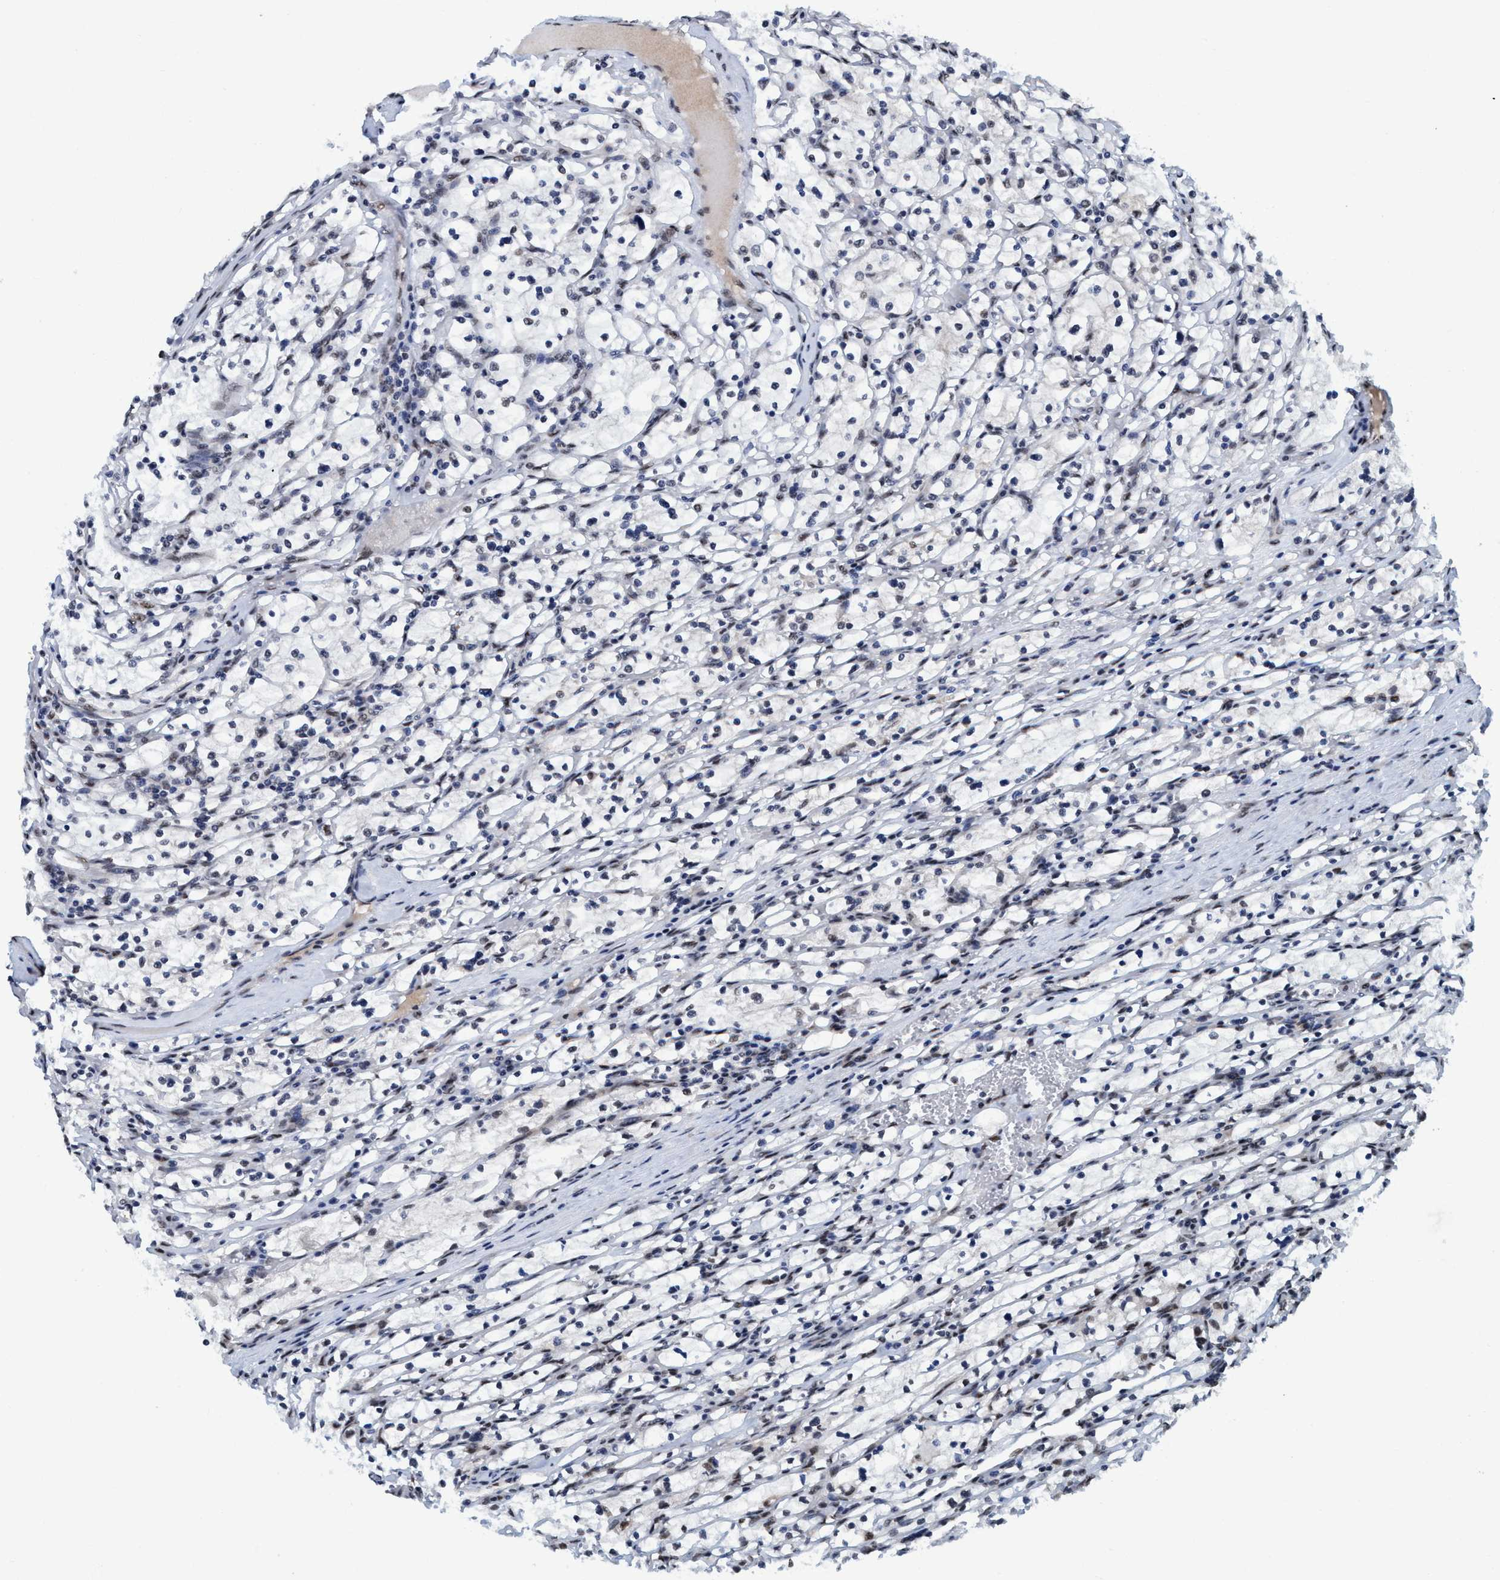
{"staining": {"intensity": "moderate", "quantity": "25%-75%", "location": "nuclear"}, "tissue": "renal cancer", "cell_type": "Tumor cells", "image_type": "cancer", "snomed": [{"axis": "morphology", "description": "Adenocarcinoma, NOS"}, {"axis": "topography", "description": "Kidney"}], "caption": "The histopathology image shows a brown stain indicating the presence of a protein in the nuclear of tumor cells in renal cancer.", "gene": "TOPBP1", "patient": {"sex": "female", "age": 83}}